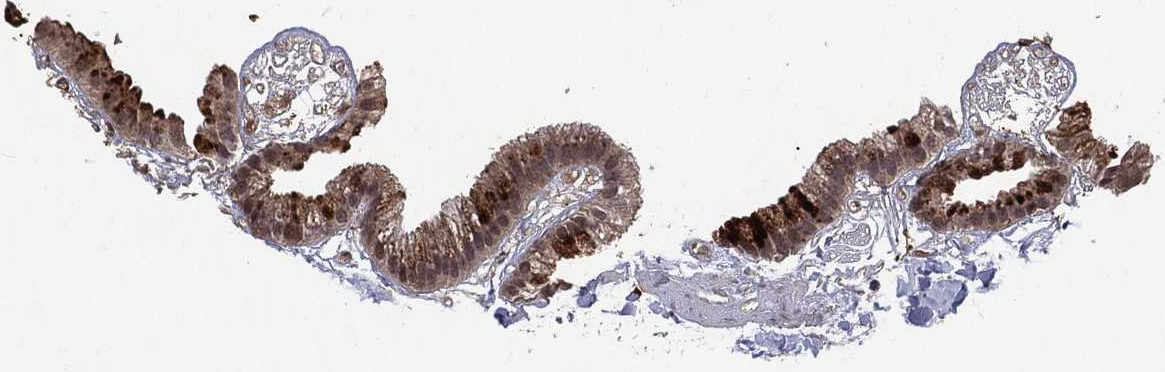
{"staining": {"intensity": "moderate", "quantity": "<25%", "location": "cytoplasmic/membranous"}, "tissue": "gallbladder", "cell_type": "Glandular cells", "image_type": "normal", "snomed": [{"axis": "morphology", "description": "Normal tissue, NOS"}, {"axis": "topography", "description": "Gallbladder"}], "caption": "The photomicrograph shows staining of normal gallbladder, revealing moderate cytoplasmic/membranous protein expression (brown color) within glandular cells. Using DAB (brown) and hematoxylin (blue) stains, captured at high magnification using brightfield microscopy.", "gene": "ATG4B", "patient": {"sex": "female", "age": 45}}